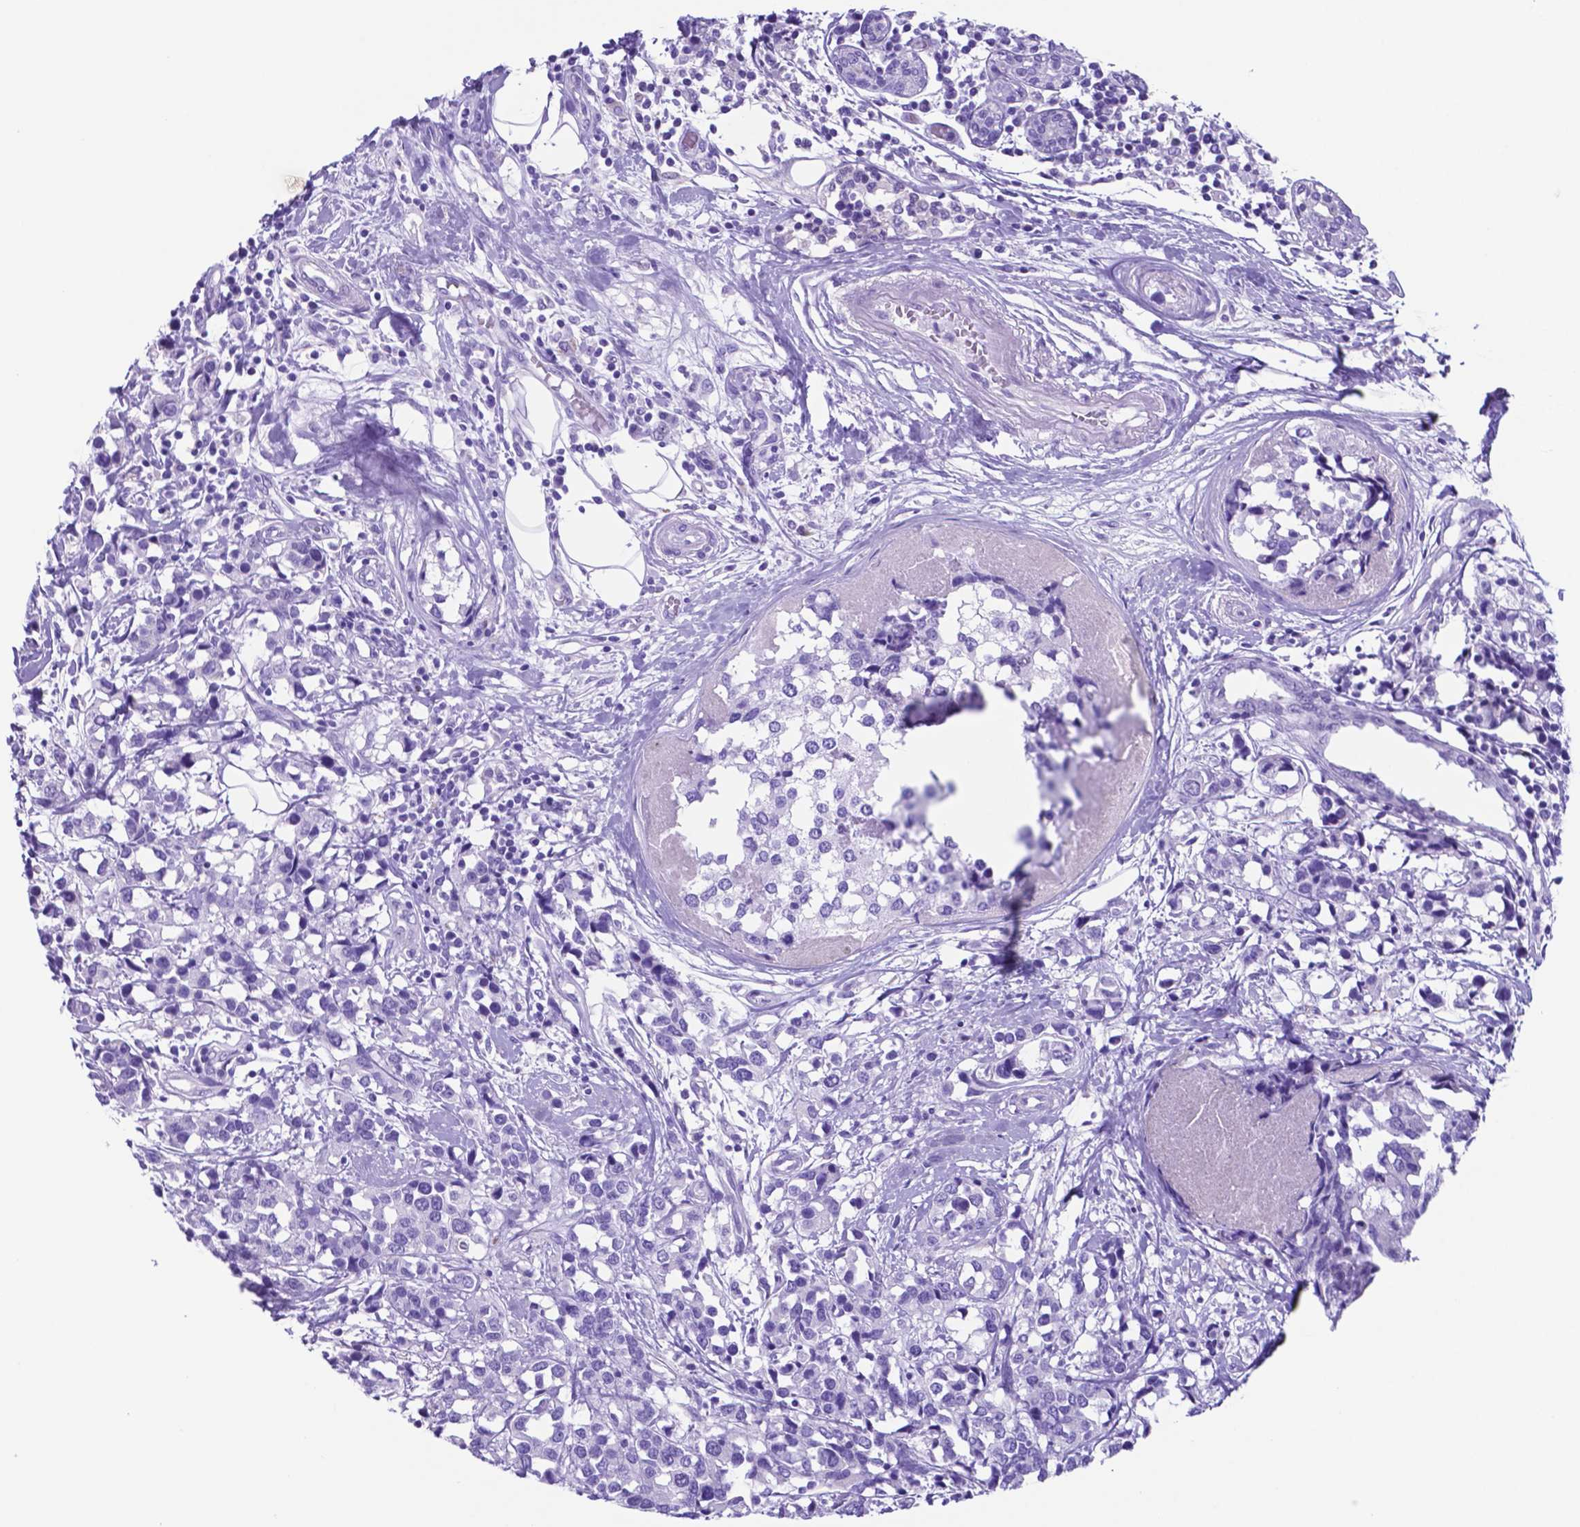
{"staining": {"intensity": "negative", "quantity": "none", "location": "none"}, "tissue": "breast cancer", "cell_type": "Tumor cells", "image_type": "cancer", "snomed": [{"axis": "morphology", "description": "Lobular carcinoma"}, {"axis": "topography", "description": "Breast"}], "caption": "Protein analysis of breast cancer (lobular carcinoma) exhibits no significant staining in tumor cells.", "gene": "DNAAF8", "patient": {"sex": "female", "age": 59}}